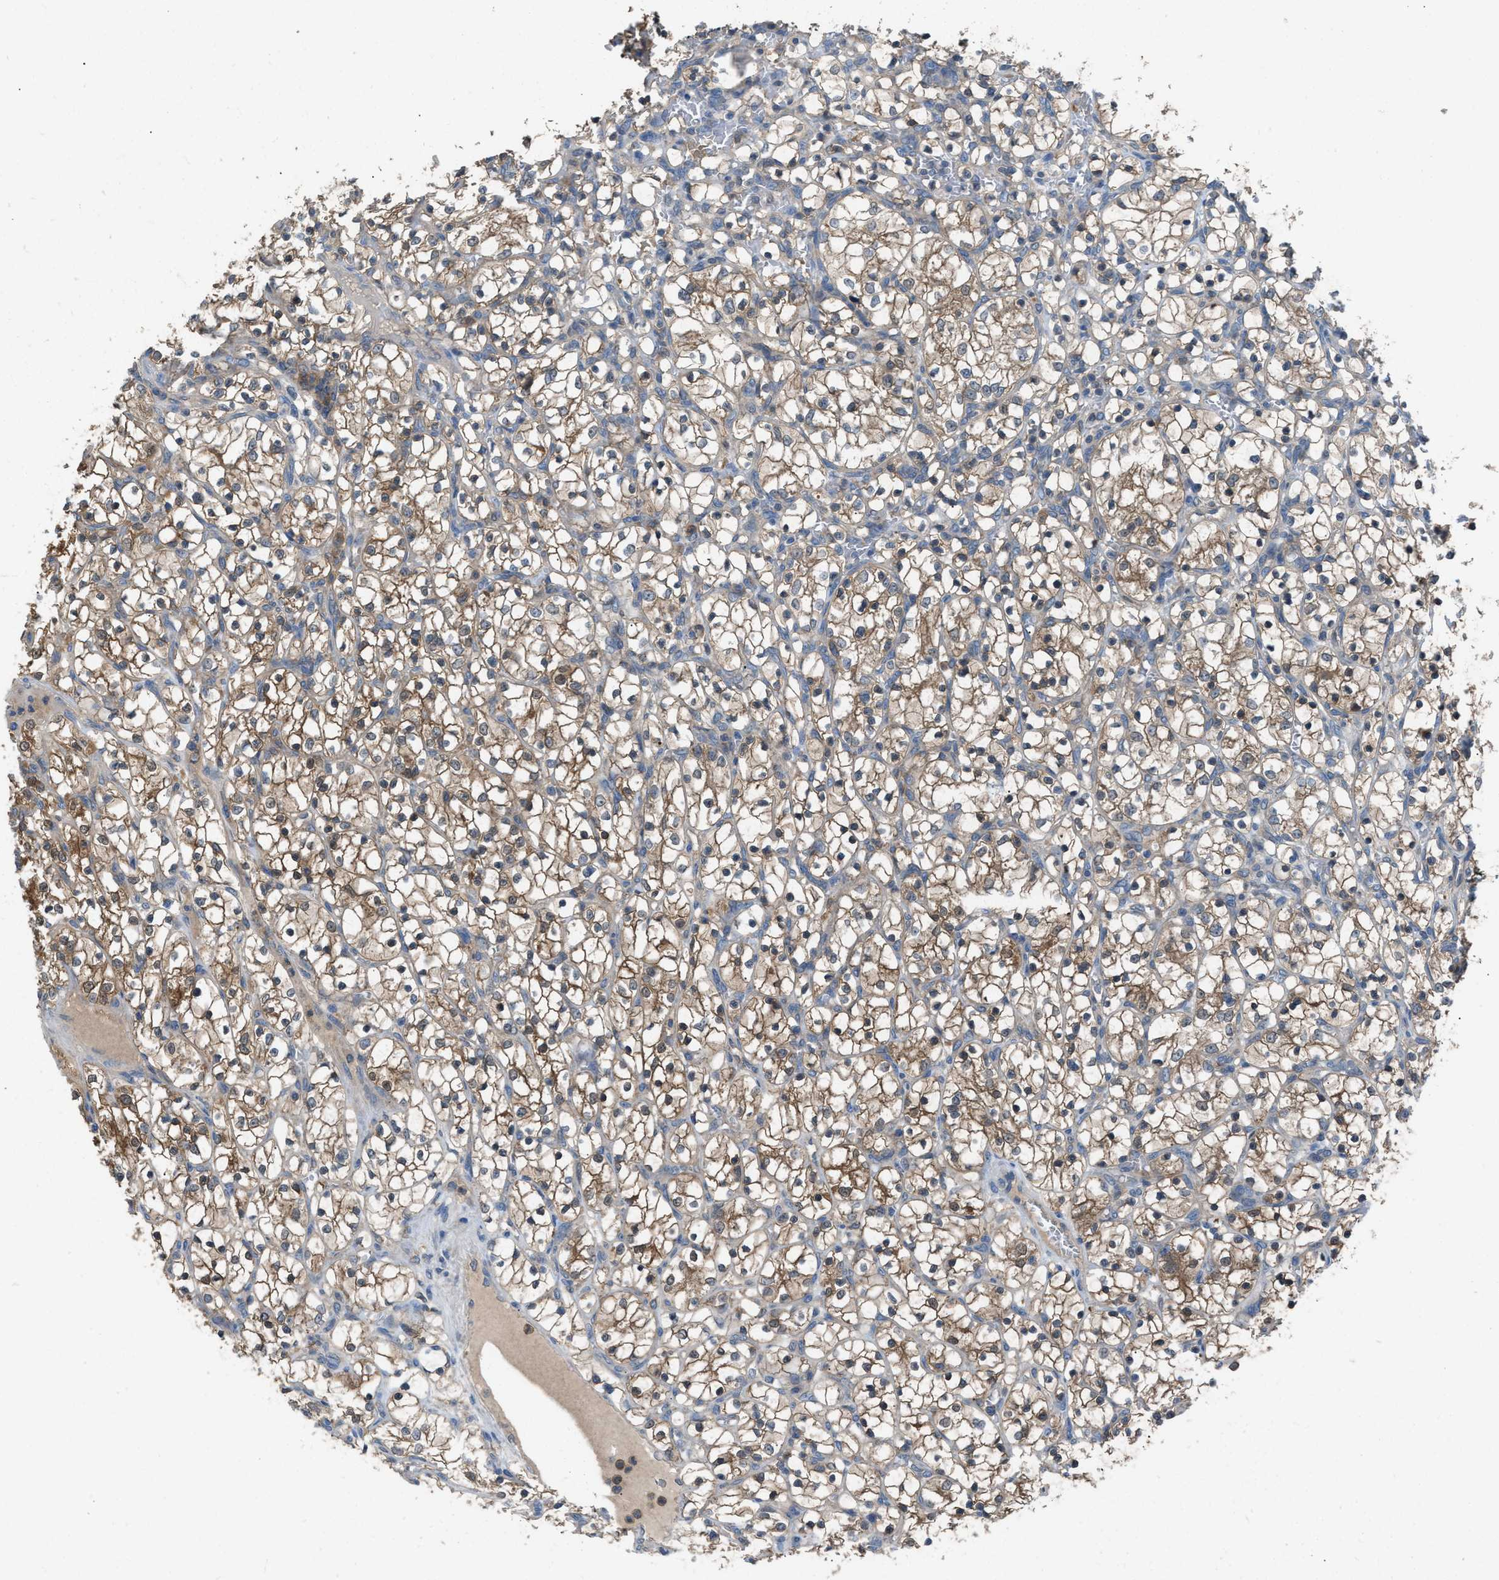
{"staining": {"intensity": "moderate", "quantity": "25%-75%", "location": "cytoplasmic/membranous"}, "tissue": "renal cancer", "cell_type": "Tumor cells", "image_type": "cancer", "snomed": [{"axis": "morphology", "description": "Adenocarcinoma, NOS"}, {"axis": "topography", "description": "Kidney"}], "caption": "The micrograph demonstrates immunohistochemical staining of renal cancer (adenocarcinoma). There is moderate cytoplasmic/membranous staining is present in approximately 25%-75% of tumor cells. The staining was performed using DAB (3,3'-diaminobenzidine), with brown indicating positive protein expression. Nuclei are stained blue with hematoxylin.", "gene": "NQO2", "patient": {"sex": "female", "age": 69}}